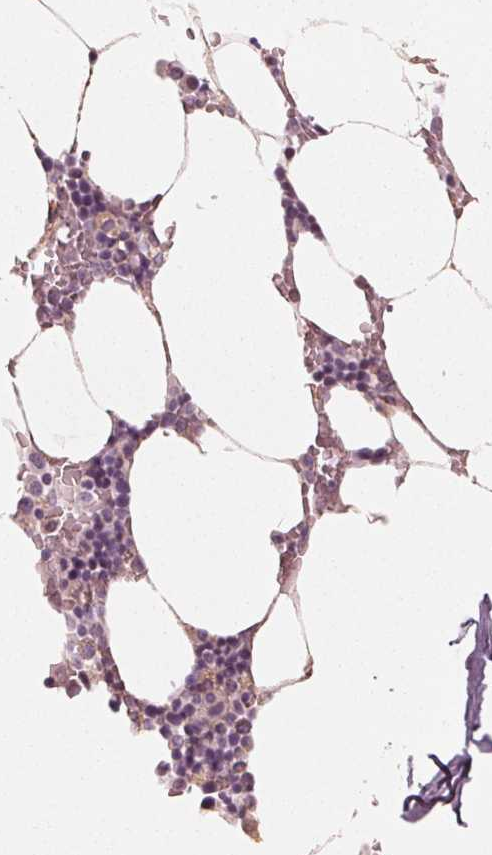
{"staining": {"intensity": "weak", "quantity": "<25%", "location": "cytoplasmic/membranous"}, "tissue": "bone marrow", "cell_type": "Hematopoietic cells", "image_type": "normal", "snomed": [{"axis": "morphology", "description": "Normal tissue, NOS"}, {"axis": "topography", "description": "Bone marrow"}], "caption": "Human bone marrow stained for a protein using IHC reveals no positivity in hematopoietic cells.", "gene": "MIER3", "patient": {"sex": "female", "age": 52}}